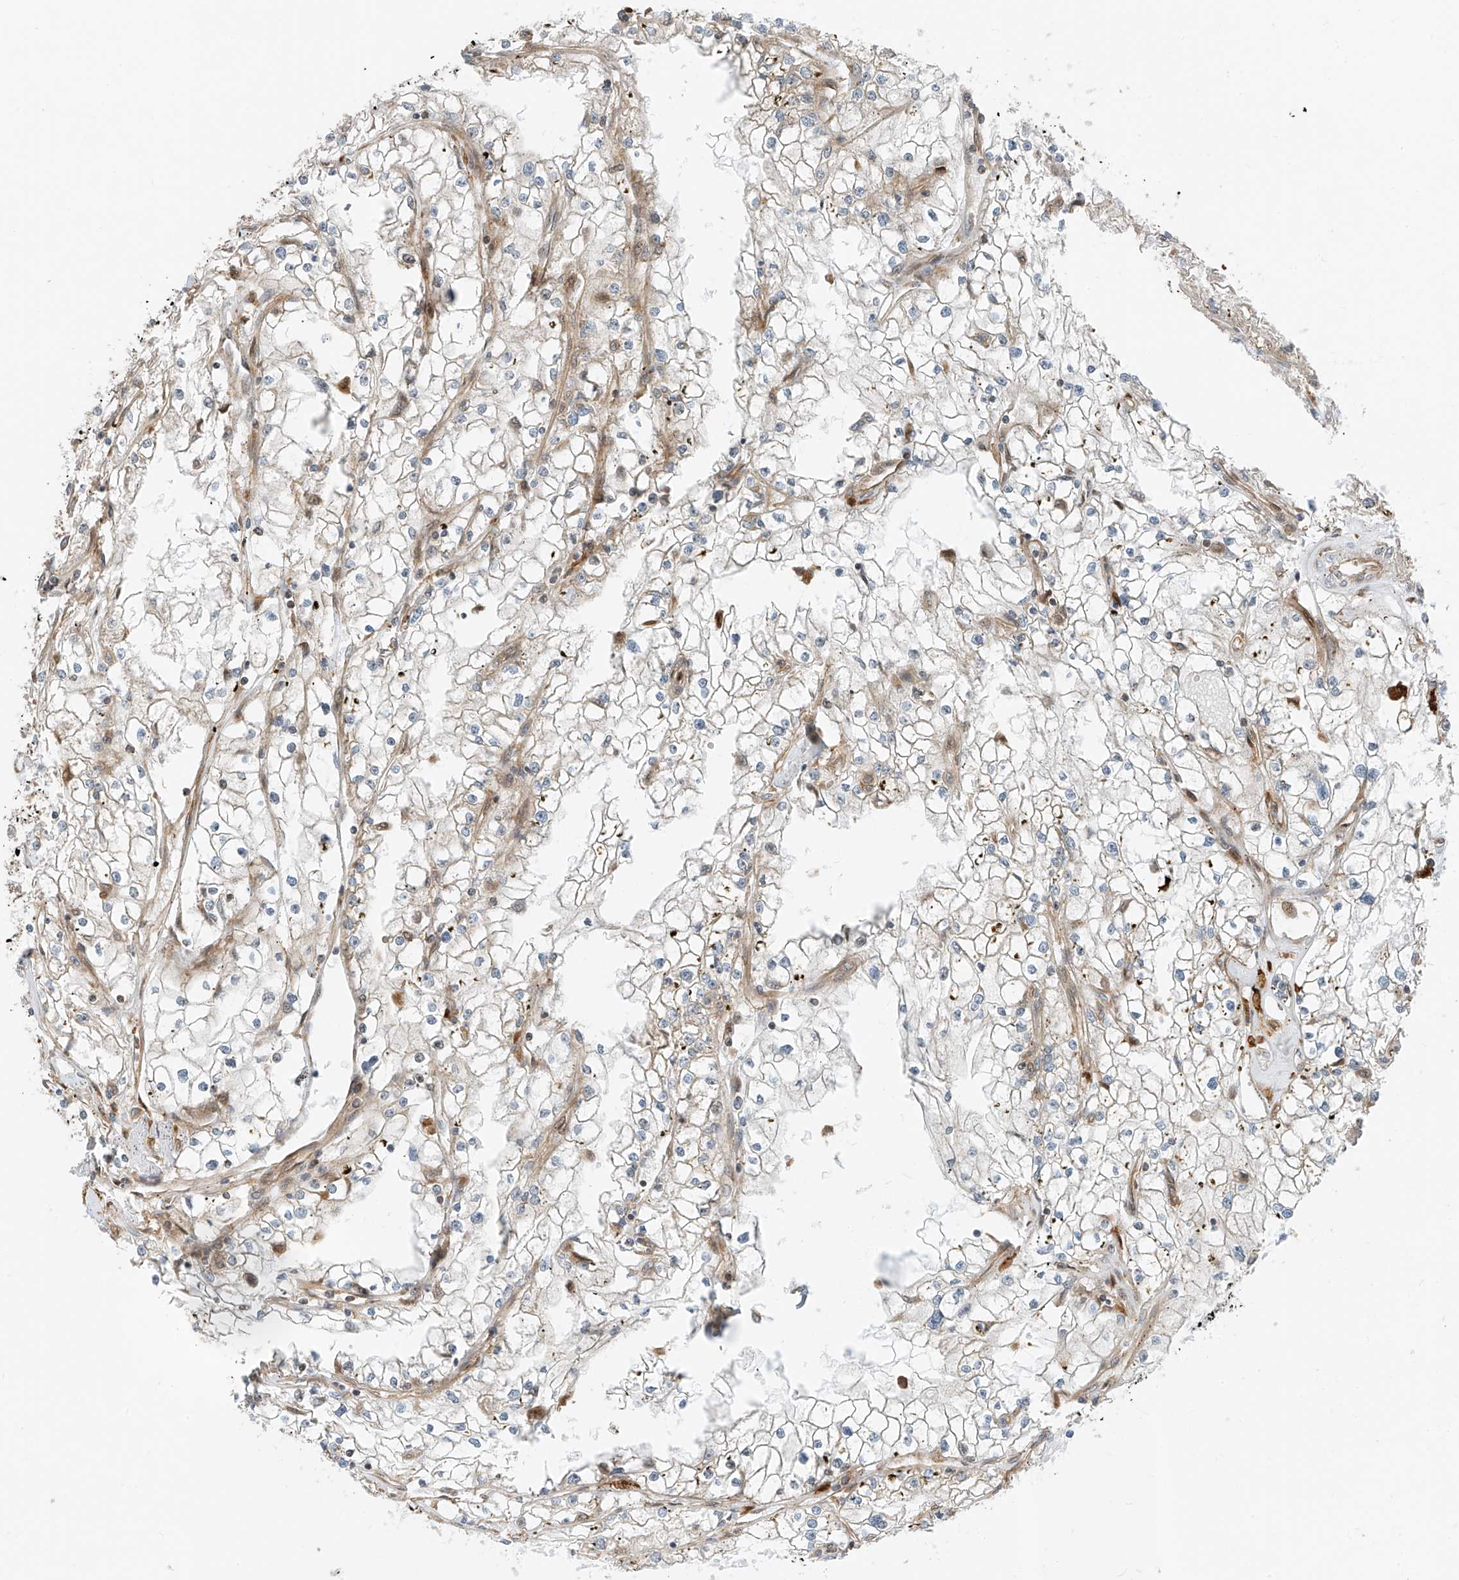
{"staining": {"intensity": "negative", "quantity": "none", "location": "none"}, "tissue": "renal cancer", "cell_type": "Tumor cells", "image_type": "cancer", "snomed": [{"axis": "morphology", "description": "Adenocarcinoma, NOS"}, {"axis": "topography", "description": "Kidney"}], "caption": "Tumor cells are negative for brown protein staining in adenocarcinoma (renal).", "gene": "USP48", "patient": {"sex": "male", "age": 56}}